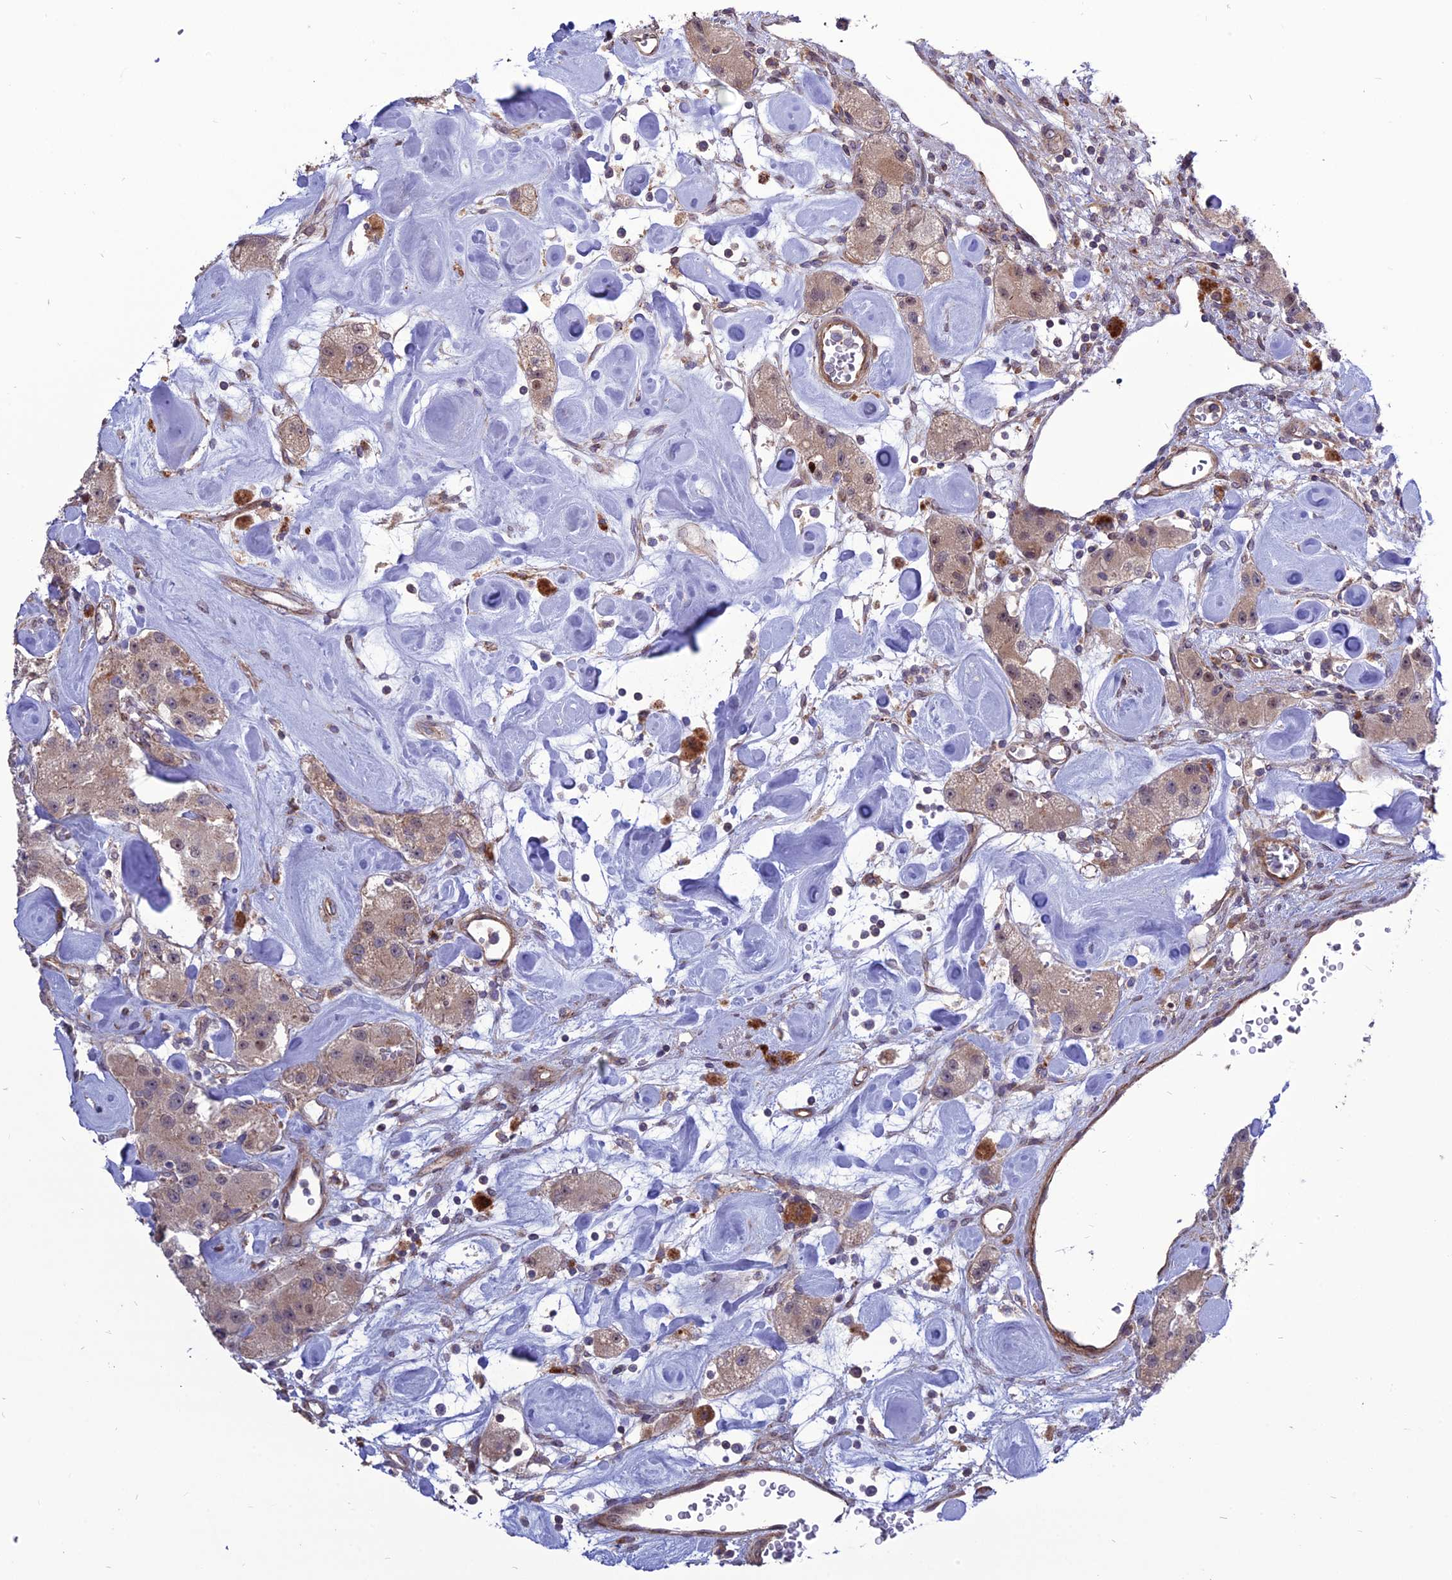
{"staining": {"intensity": "weak", "quantity": ">75%", "location": "cytoplasmic/membranous,nuclear"}, "tissue": "carcinoid", "cell_type": "Tumor cells", "image_type": "cancer", "snomed": [{"axis": "morphology", "description": "Carcinoid, malignant, NOS"}, {"axis": "topography", "description": "Pancreas"}], "caption": "Malignant carcinoid was stained to show a protein in brown. There is low levels of weak cytoplasmic/membranous and nuclear positivity in about >75% of tumor cells. Nuclei are stained in blue.", "gene": "TSPYL2", "patient": {"sex": "male", "age": 41}}